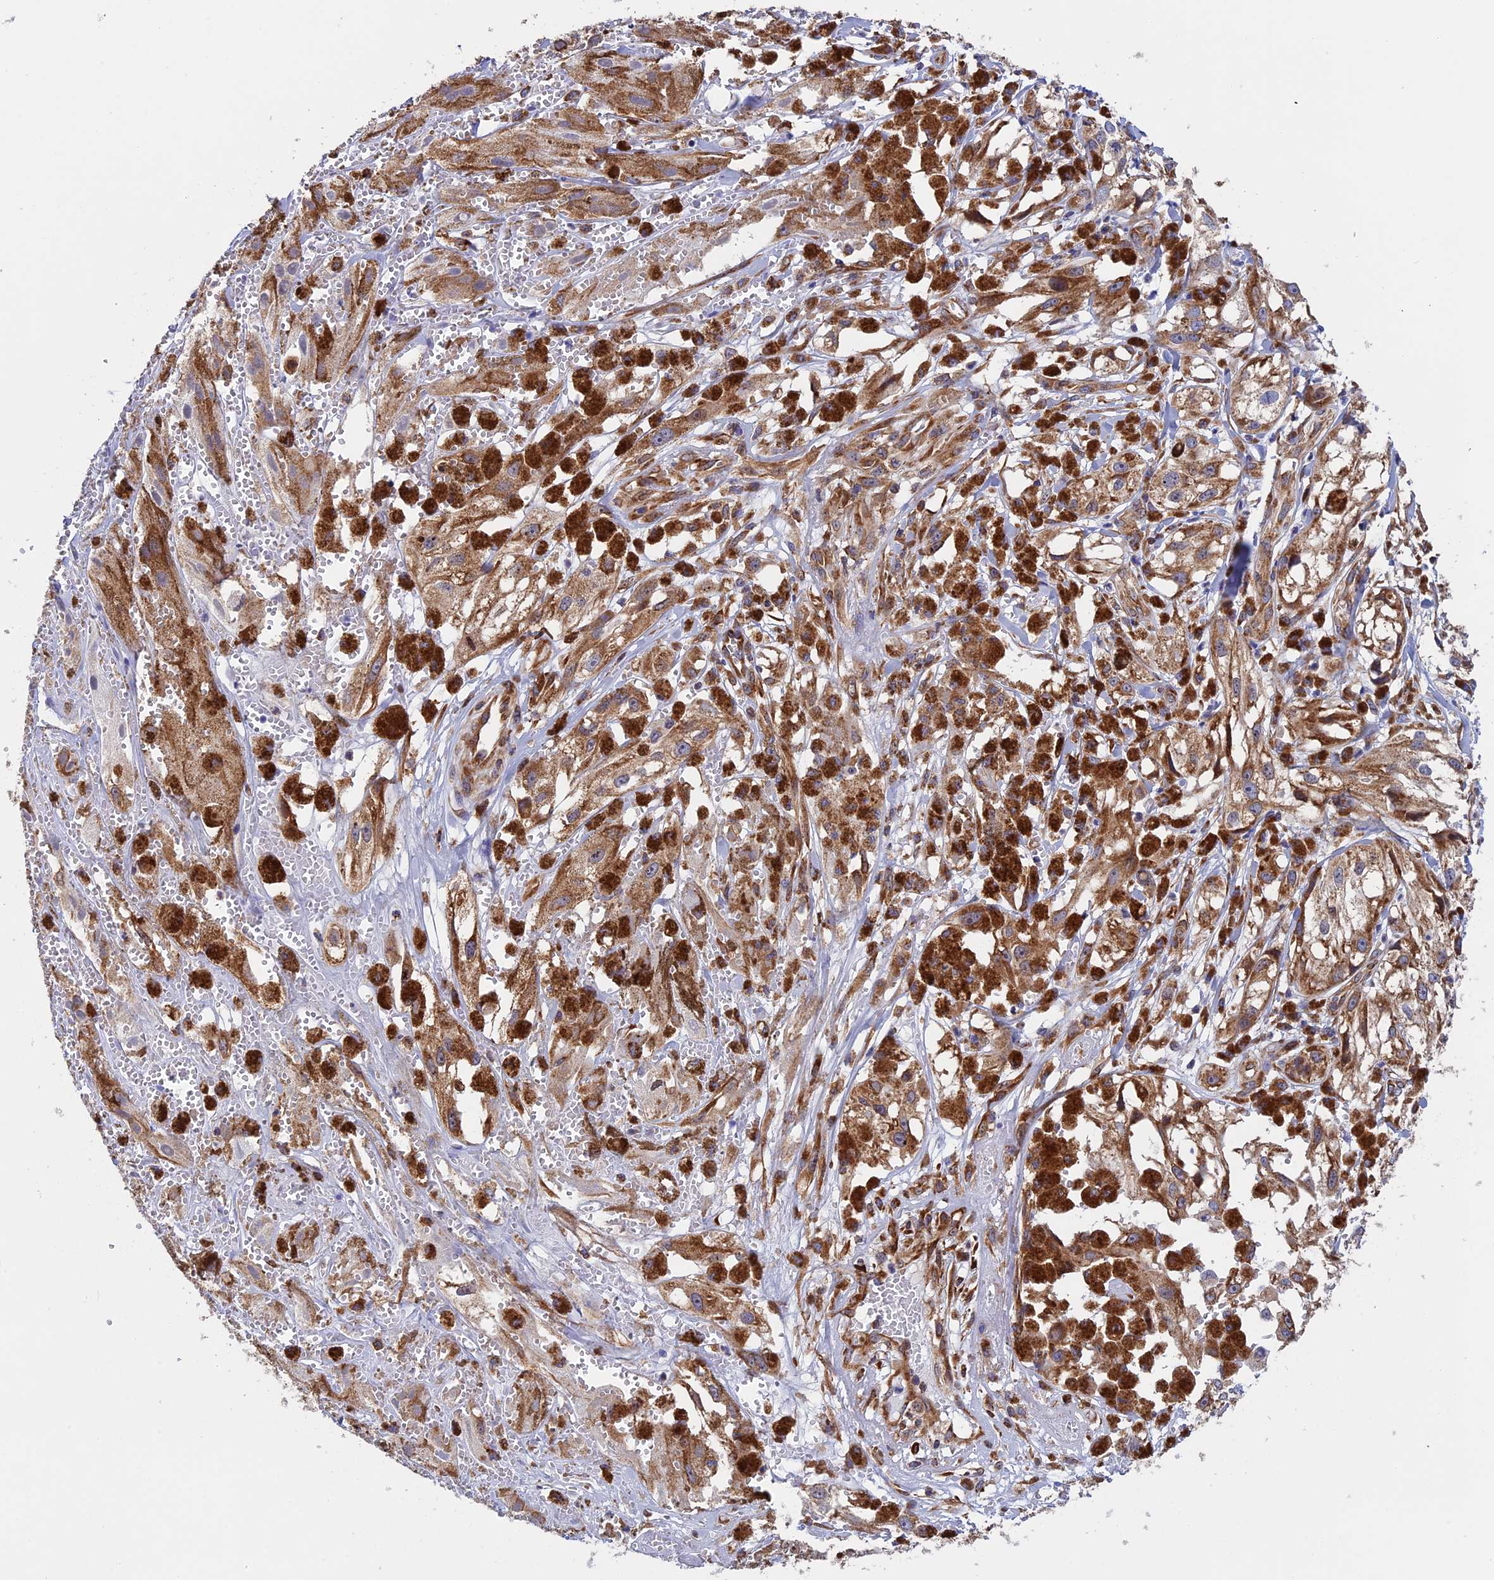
{"staining": {"intensity": "moderate", "quantity": ">75%", "location": "cytoplasmic/membranous"}, "tissue": "melanoma", "cell_type": "Tumor cells", "image_type": "cancer", "snomed": [{"axis": "morphology", "description": "Malignant melanoma, NOS"}, {"axis": "topography", "description": "Skin"}], "caption": "Immunohistochemistry image of human melanoma stained for a protein (brown), which reveals medium levels of moderate cytoplasmic/membranous staining in approximately >75% of tumor cells.", "gene": "SLC9A5", "patient": {"sex": "male", "age": 88}}